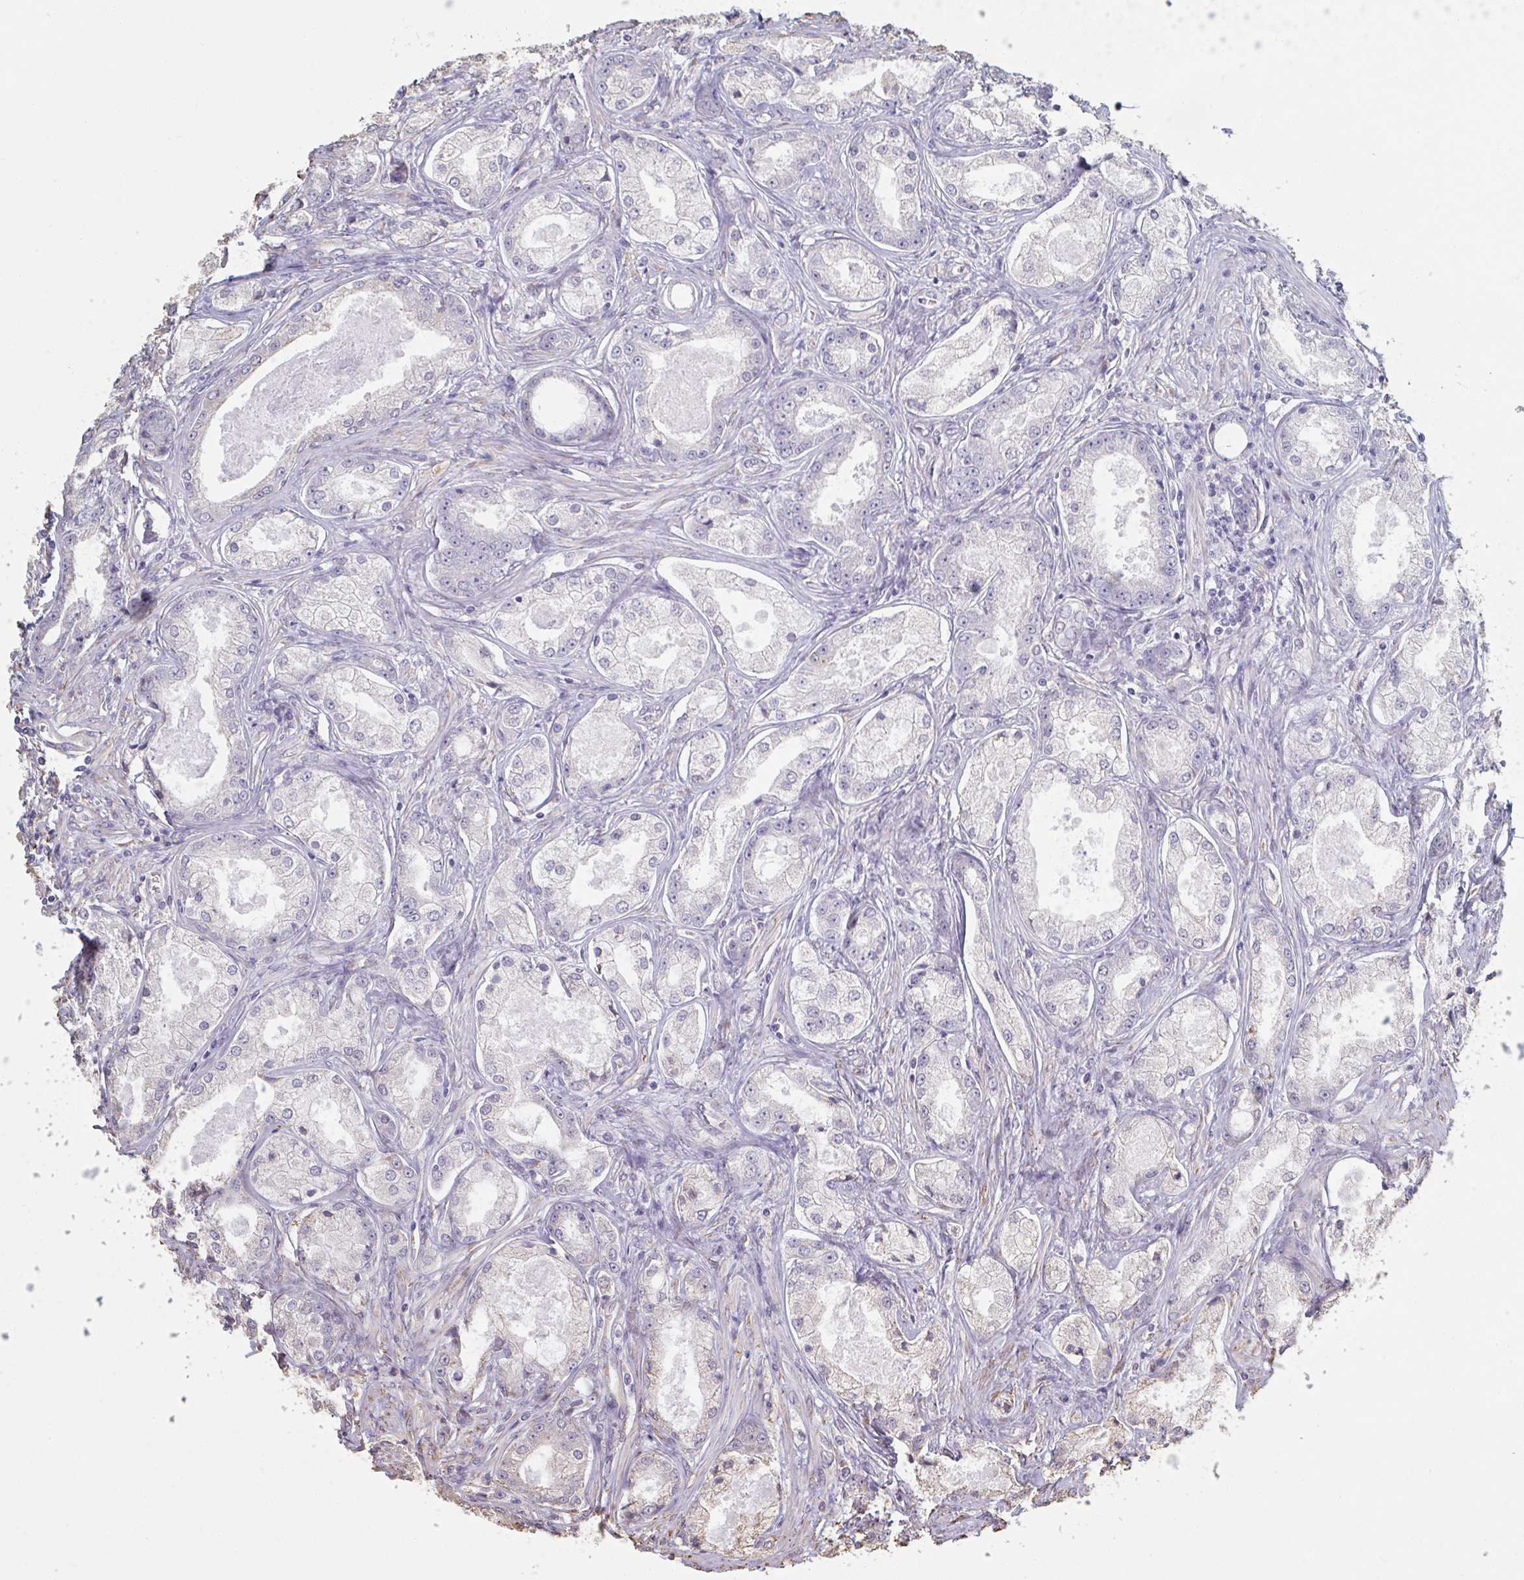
{"staining": {"intensity": "negative", "quantity": "none", "location": "none"}, "tissue": "prostate cancer", "cell_type": "Tumor cells", "image_type": "cancer", "snomed": [{"axis": "morphology", "description": "Adenocarcinoma, Low grade"}, {"axis": "topography", "description": "Prostate"}], "caption": "Tumor cells are negative for protein expression in human prostate adenocarcinoma (low-grade).", "gene": "RAB5IF", "patient": {"sex": "male", "age": 68}}